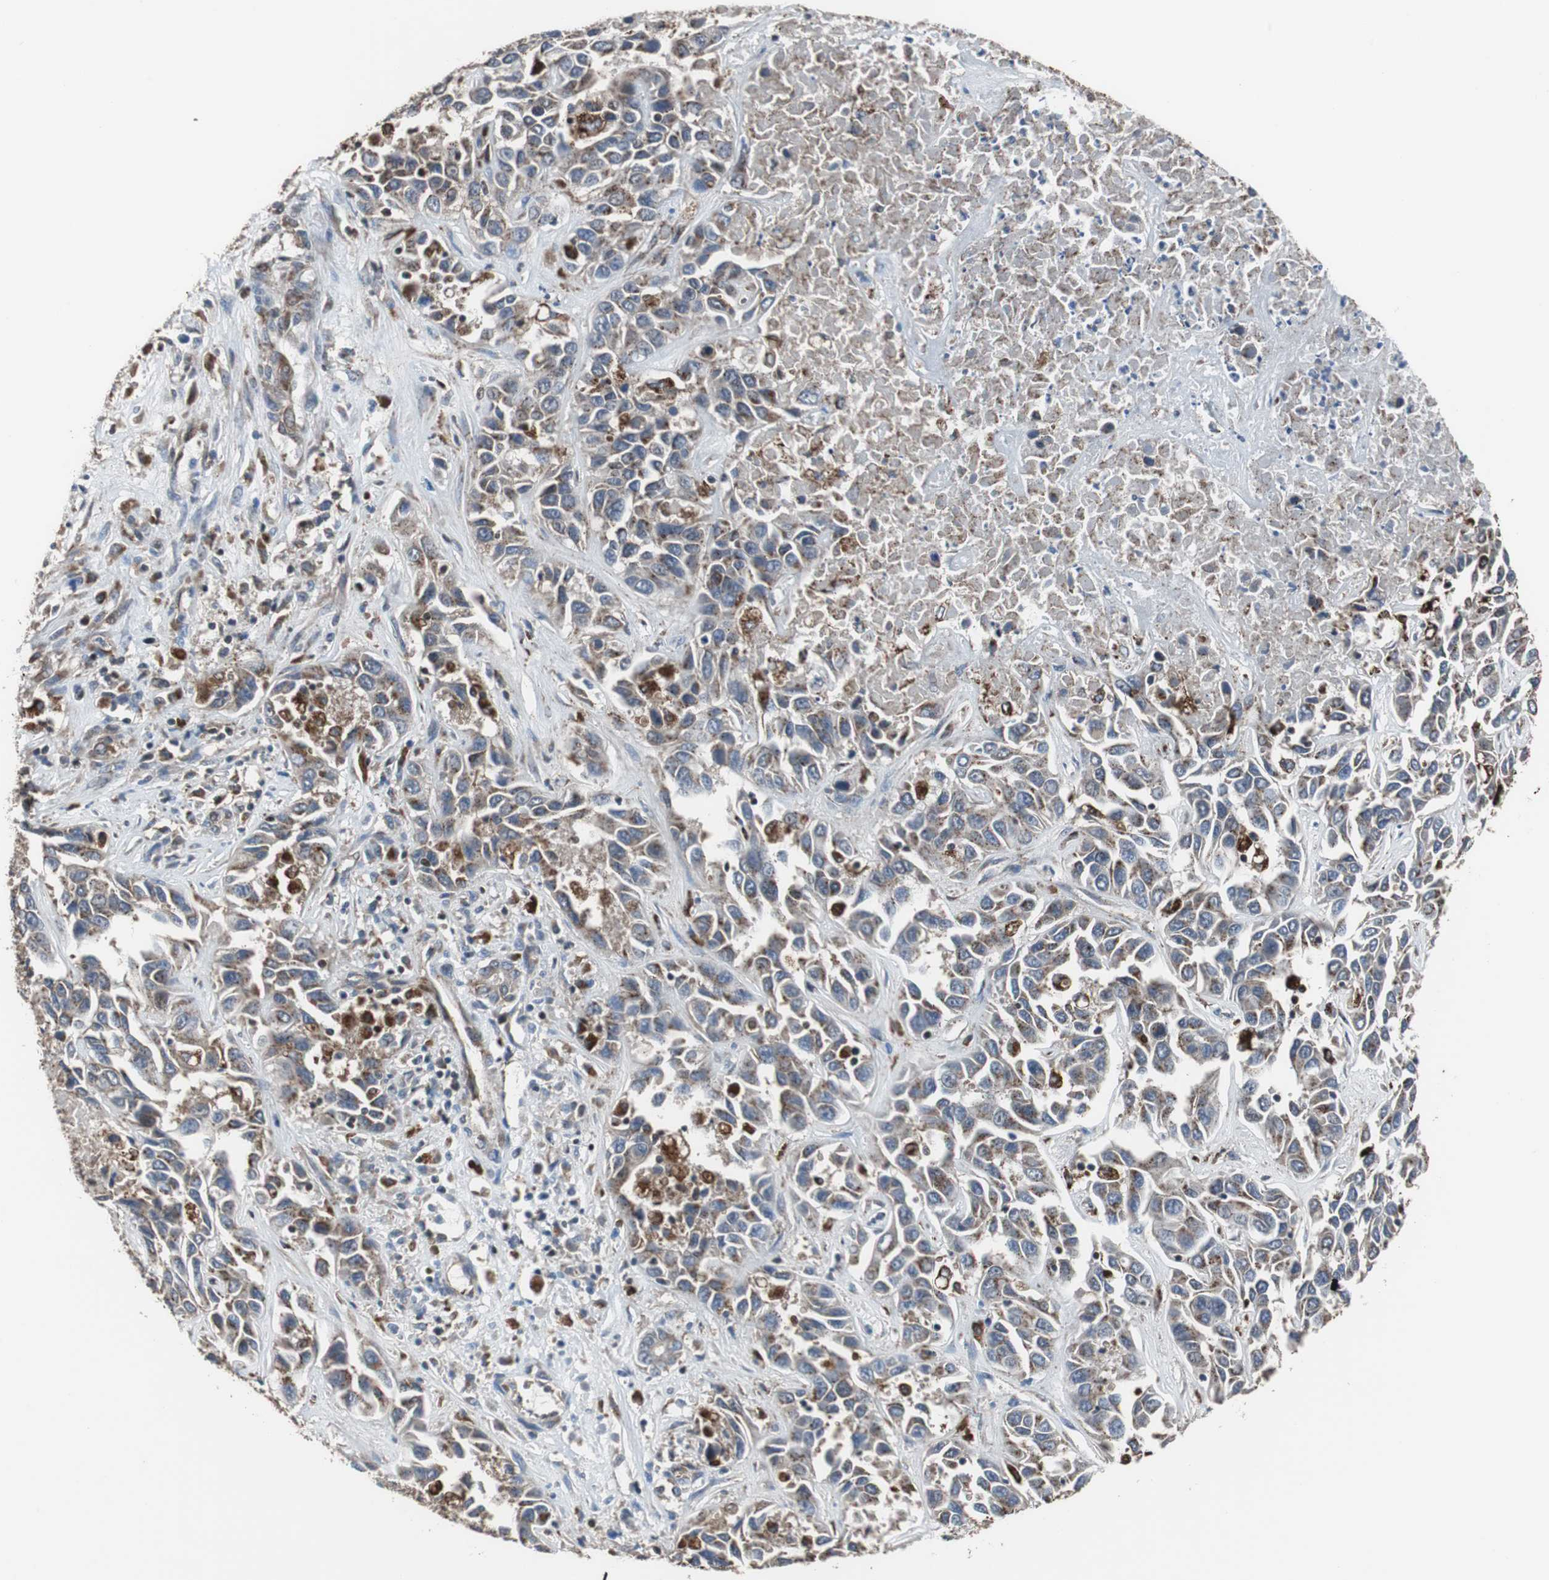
{"staining": {"intensity": "moderate", "quantity": ">75%", "location": "cytoplasmic/membranous"}, "tissue": "liver cancer", "cell_type": "Tumor cells", "image_type": "cancer", "snomed": [{"axis": "morphology", "description": "Cholangiocarcinoma"}, {"axis": "topography", "description": "Liver"}], "caption": "IHC of human liver cancer (cholangiocarcinoma) shows medium levels of moderate cytoplasmic/membranous positivity in about >75% of tumor cells.", "gene": "USP10", "patient": {"sex": "female", "age": 52}}